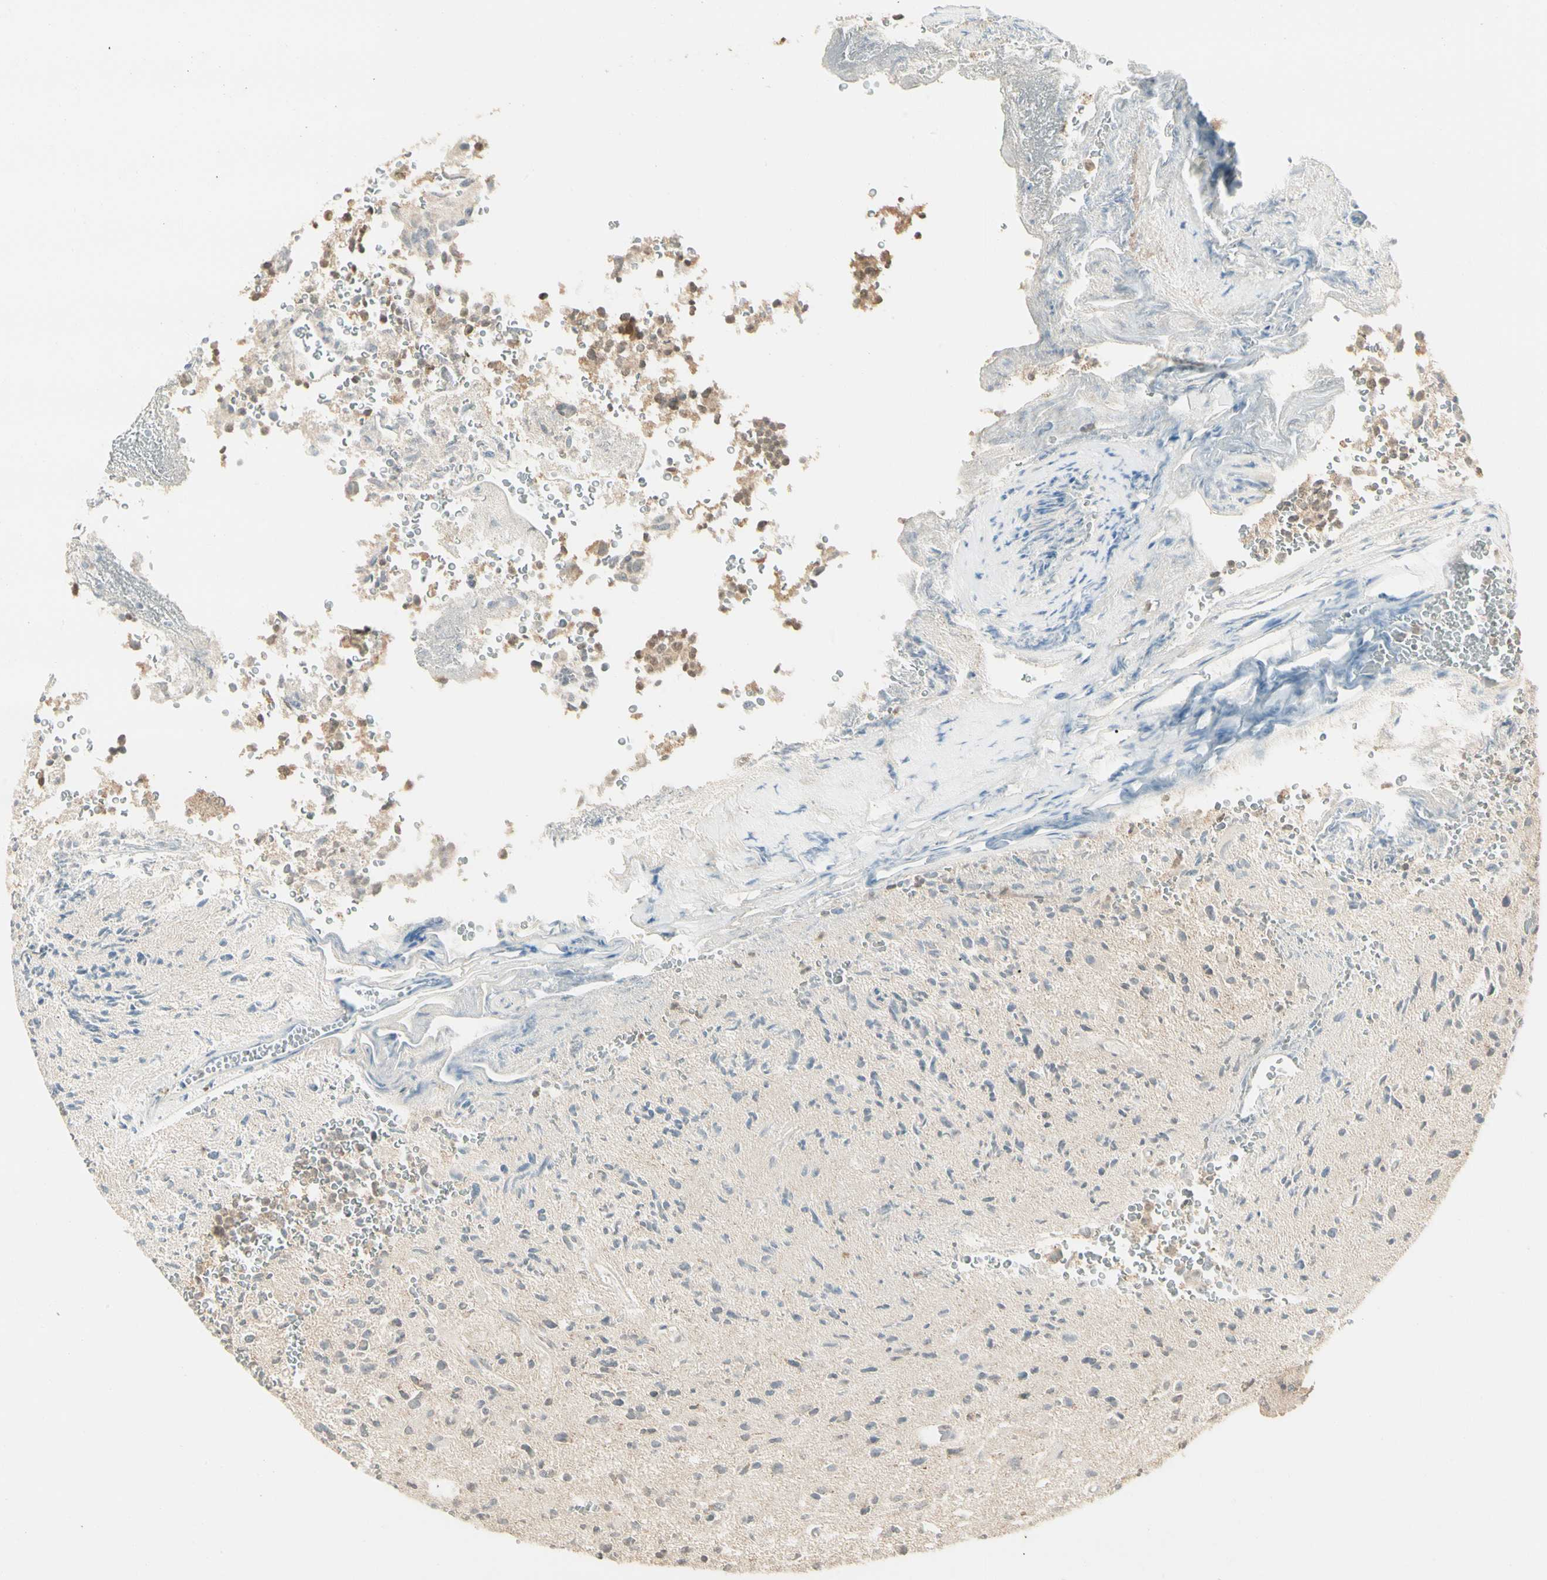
{"staining": {"intensity": "negative", "quantity": "none", "location": "none"}, "tissue": "glioma", "cell_type": "Tumor cells", "image_type": "cancer", "snomed": [{"axis": "morphology", "description": "Glioma, malignant, High grade"}, {"axis": "topography", "description": "pancreas cauda"}], "caption": "Protein analysis of glioma exhibits no significant staining in tumor cells.", "gene": "SGCA", "patient": {"sex": "male", "age": 60}}